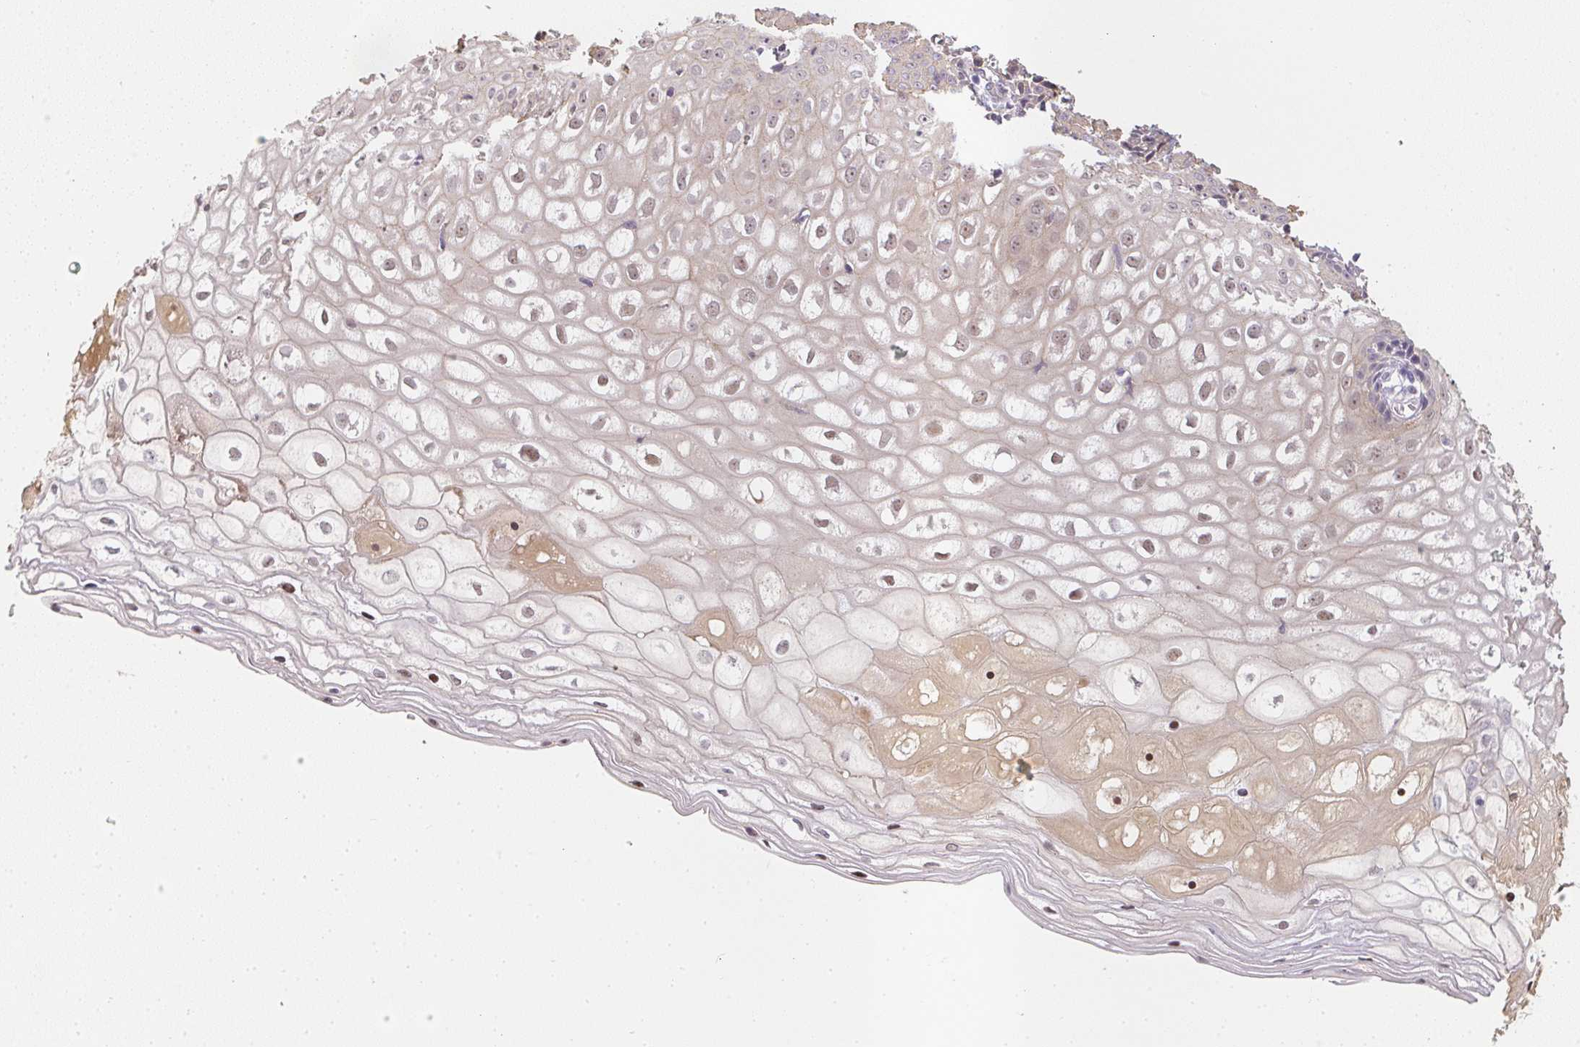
{"staining": {"intensity": "weak", "quantity": "<25%", "location": "cytoplasmic/membranous"}, "tissue": "cervix", "cell_type": "Glandular cells", "image_type": "normal", "snomed": [{"axis": "morphology", "description": "Normal tissue, NOS"}, {"axis": "topography", "description": "Cervix"}], "caption": "Histopathology image shows no significant protein staining in glandular cells of unremarkable cervix. (Stains: DAB IHC with hematoxylin counter stain, Microscopy: brightfield microscopy at high magnification).", "gene": "SLC35B3", "patient": {"sex": "female", "age": 36}}